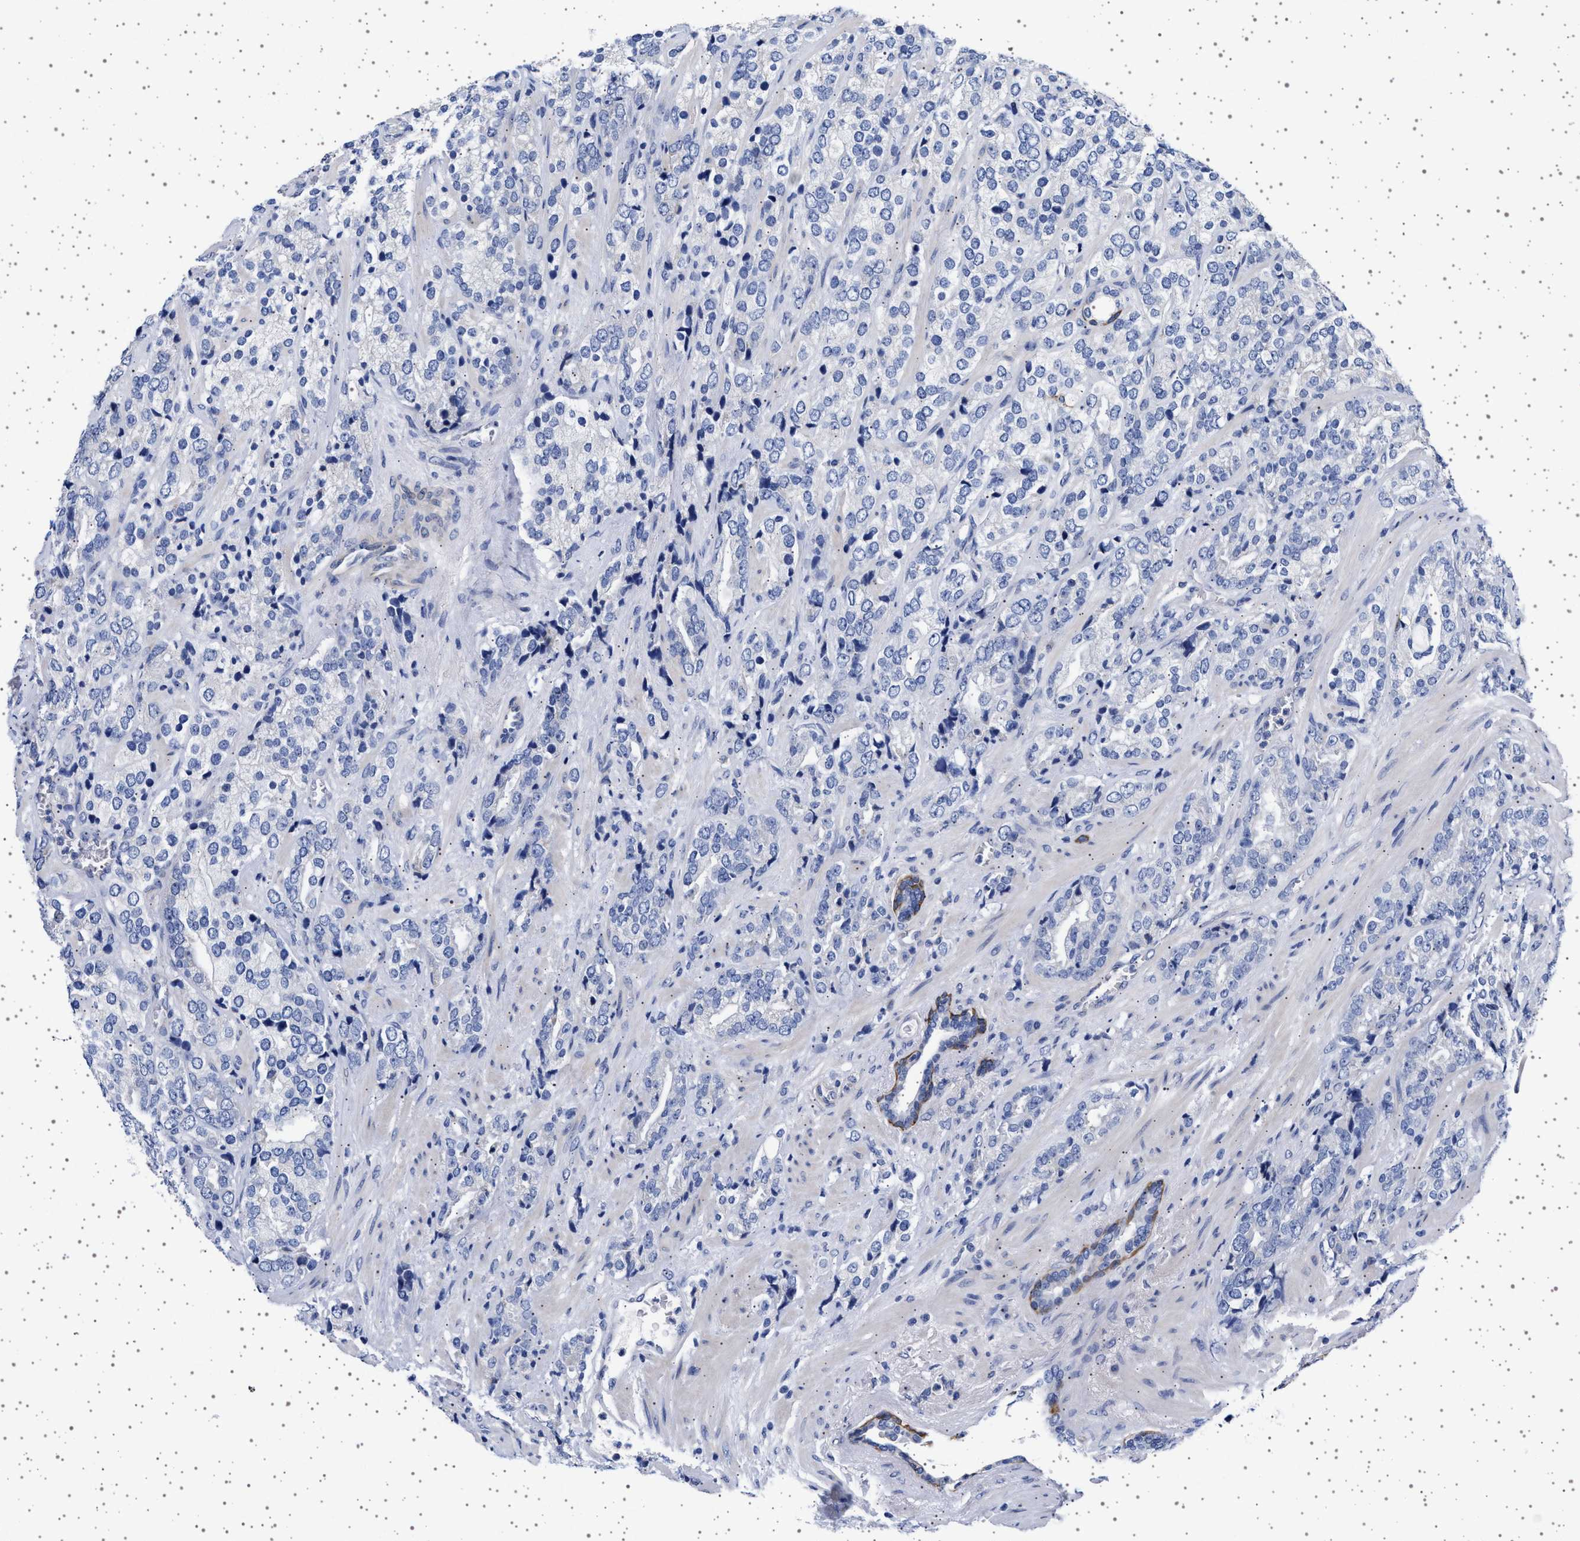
{"staining": {"intensity": "negative", "quantity": "none", "location": "none"}, "tissue": "prostate cancer", "cell_type": "Tumor cells", "image_type": "cancer", "snomed": [{"axis": "morphology", "description": "Adenocarcinoma, High grade"}, {"axis": "topography", "description": "Prostate"}], "caption": "Immunohistochemistry of prostate high-grade adenocarcinoma shows no staining in tumor cells. The staining was performed using DAB to visualize the protein expression in brown, while the nuclei were stained in blue with hematoxylin (Magnification: 20x).", "gene": "TRMT10B", "patient": {"sex": "male", "age": 71}}